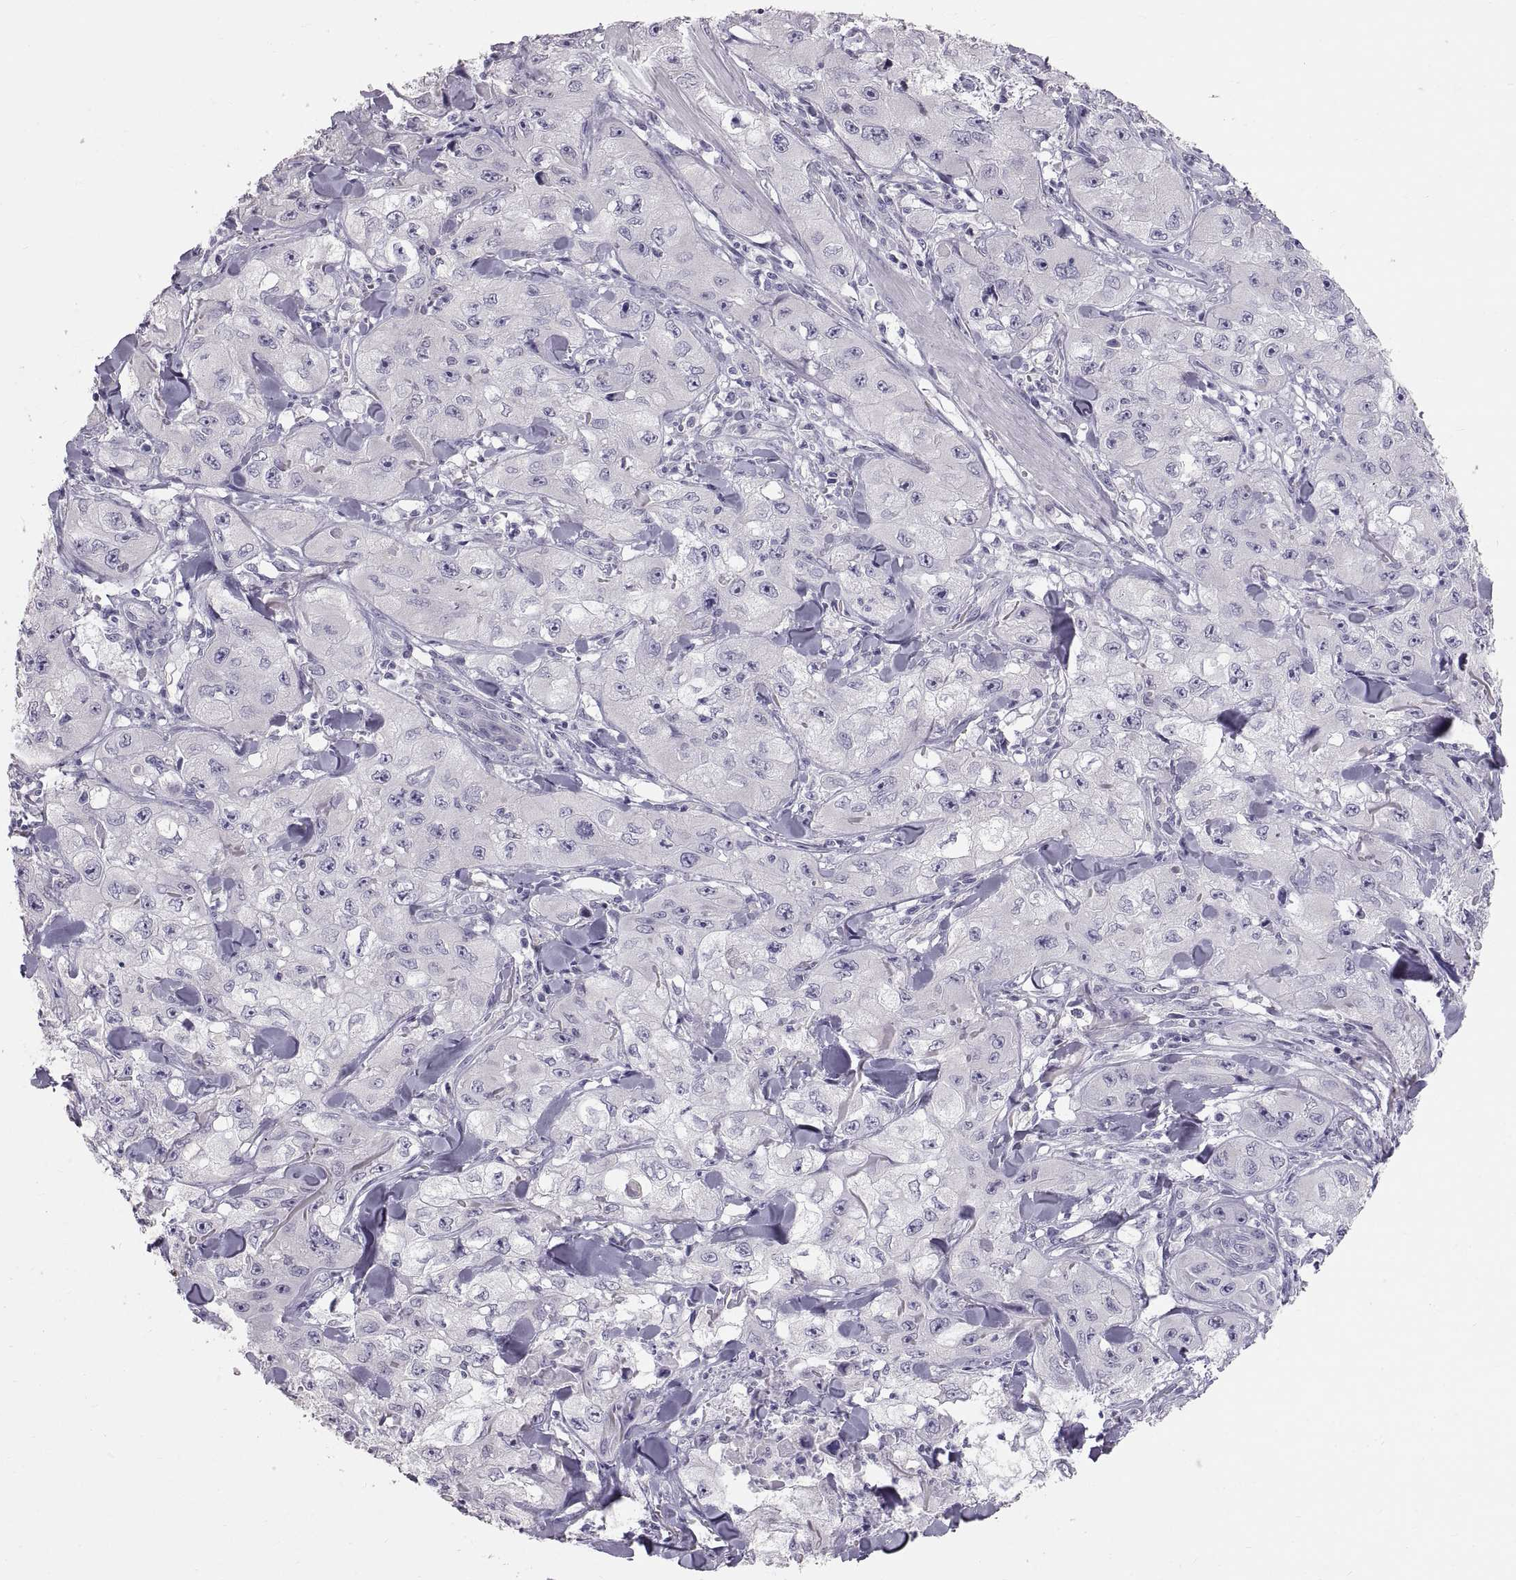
{"staining": {"intensity": "negative", "quantity": "none", "location": "none"}, "tissue": "skin cancer", "cell_type": "Tumor cells", "image_type": "cancer", "snomed": [{"axis": "morphology", "description": "Squamous cell carcinoma, NOS"}, {"axis": "topography", "description": "Skin"}, {"axis": "topography", "description": "Subcutis"}], "caption": "There is no significant staining in tumor cells of squamous cell carcinoma (skin).", "gene": "WBP2NL", "patient": {"sex": "male", "age": 73}}